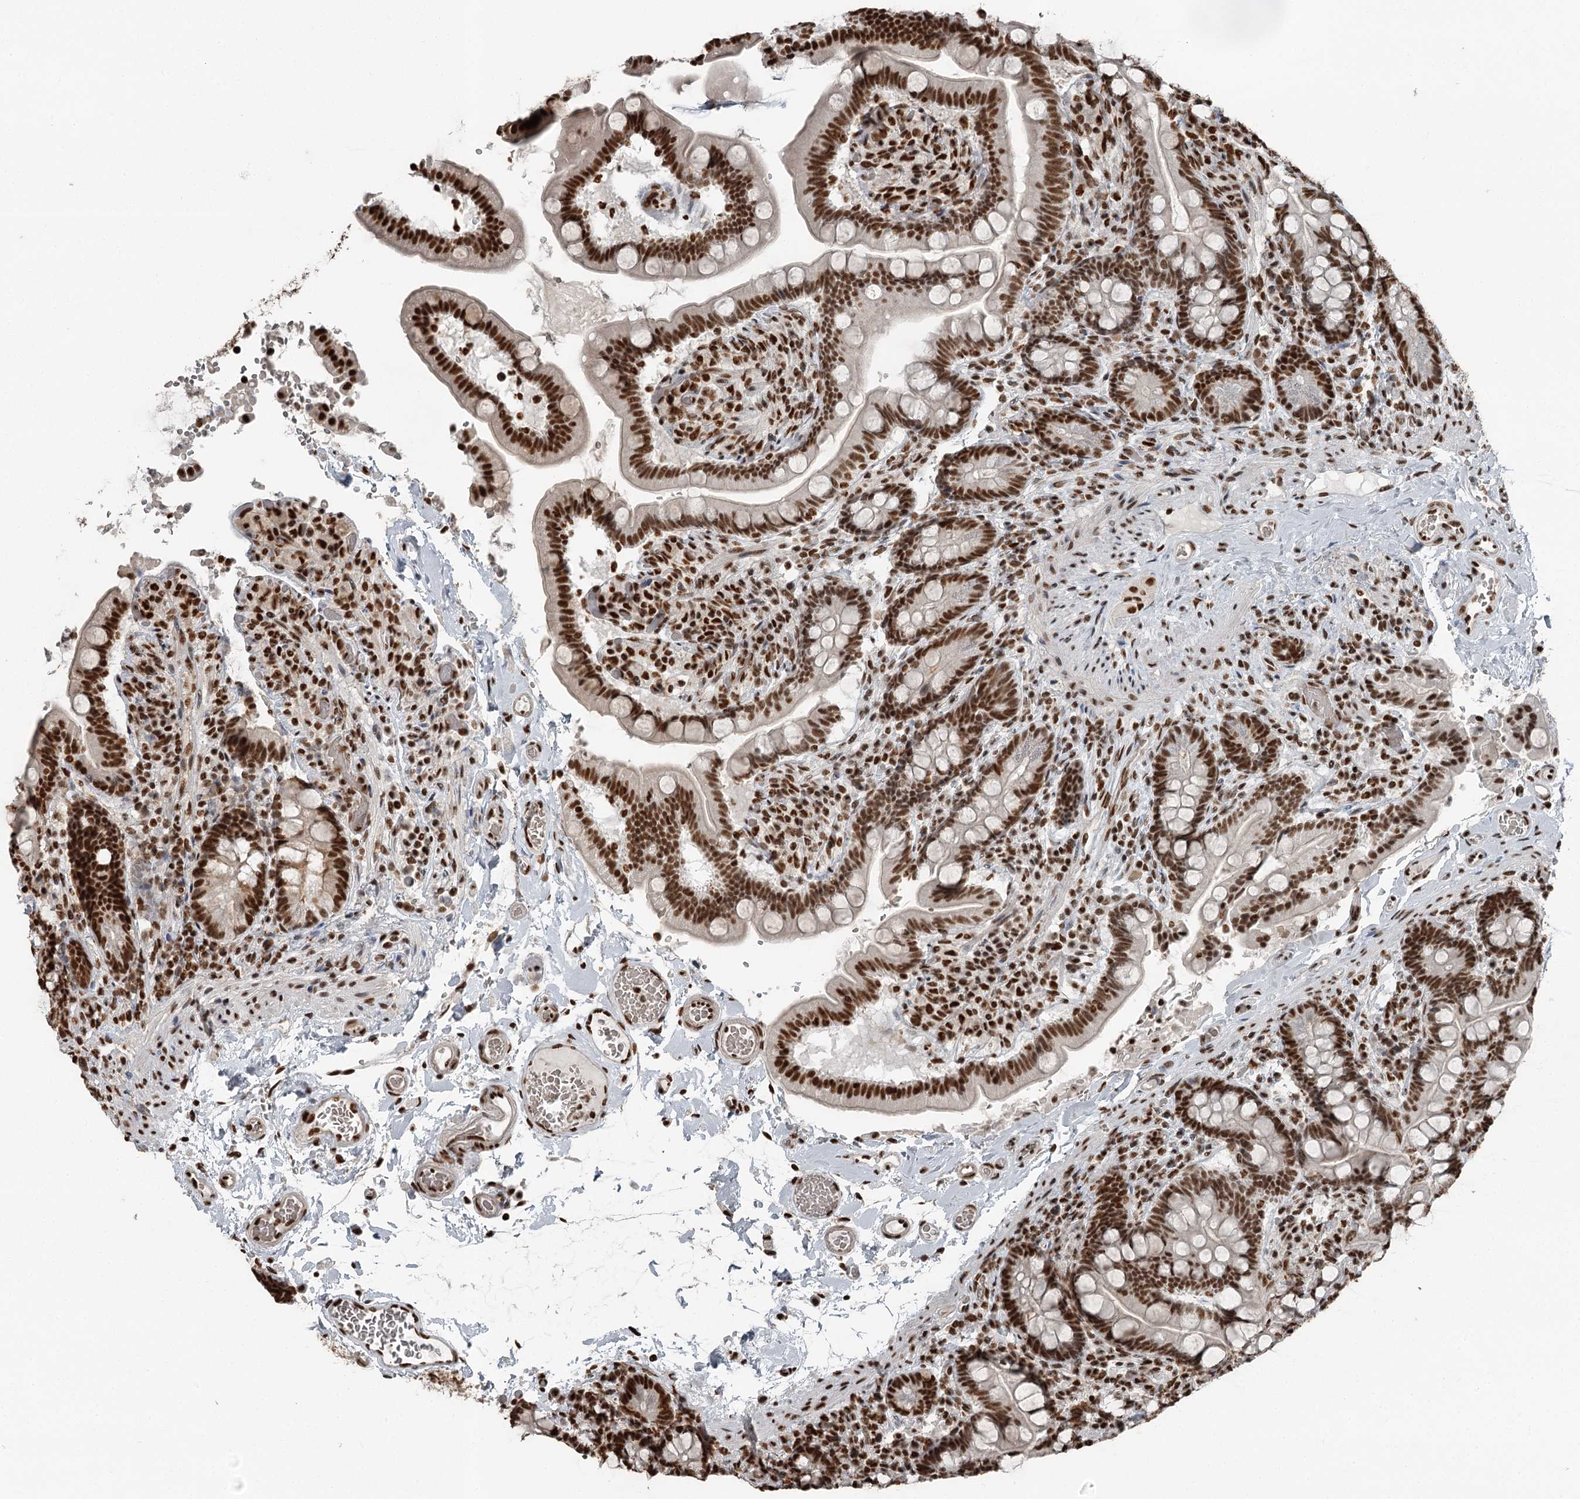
{"staining": {"intensity": "strong", "quantity": ">75%", "location": "nuclear"}, "tissue": "small intestine", "cell_type": "Glandular cells", "image_type": "normal", "snomed": [{"axis": "morphology", "description": "Normal tissue, NOS"}, {"axis": "topography", "description": "Small intestine"}], "caption": "A brown stain labels strong nuclear staining of a protein in glandular cells of normal small intestine. (DAB = brown stain, brightfield microscopy at high magnification).", "gene": "RBBP7", "patient": {"sex": "female", "age": 64}}